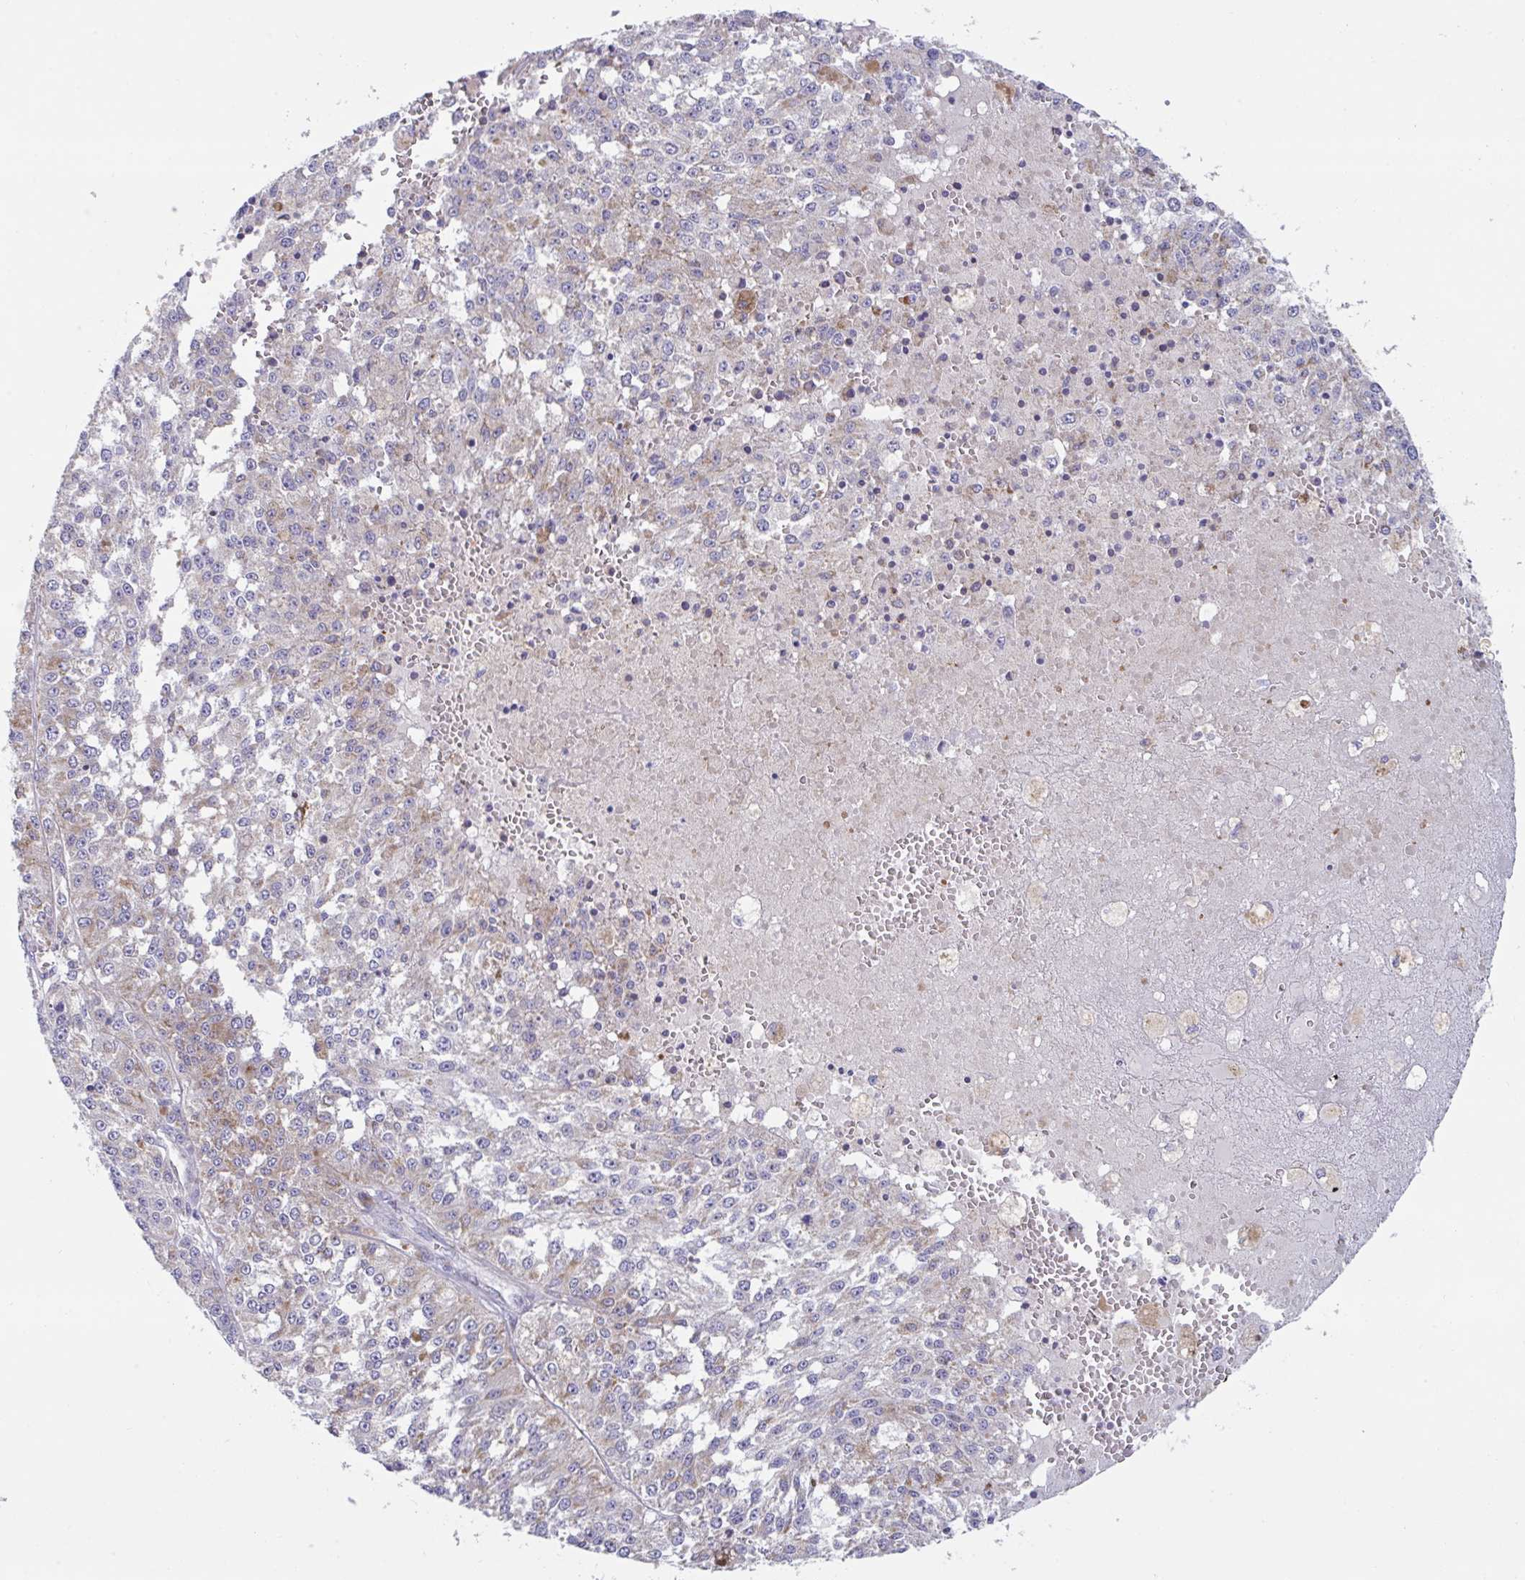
{"staining": {"intensity": "weak", "quantity": "25%-75%", "location": "cytoplasmic/membranous"}, "tissue": "melanoma", "cell_type": "Tumor cells", "image_type": "cancer", "snomed": [{"axis": "morphology", "description": "Malignant melanoma, Metastatic site"}, {"axis": "topography", "description": "Lymph node"}], "caption": "Melanoma stained with a brown dye demonstrates weak cytoplasmic/membranous positive expression in about 25%-75% of tumor cells.", "gene": "BCAT2", "patient": {"sex": "female", "age": 64}}